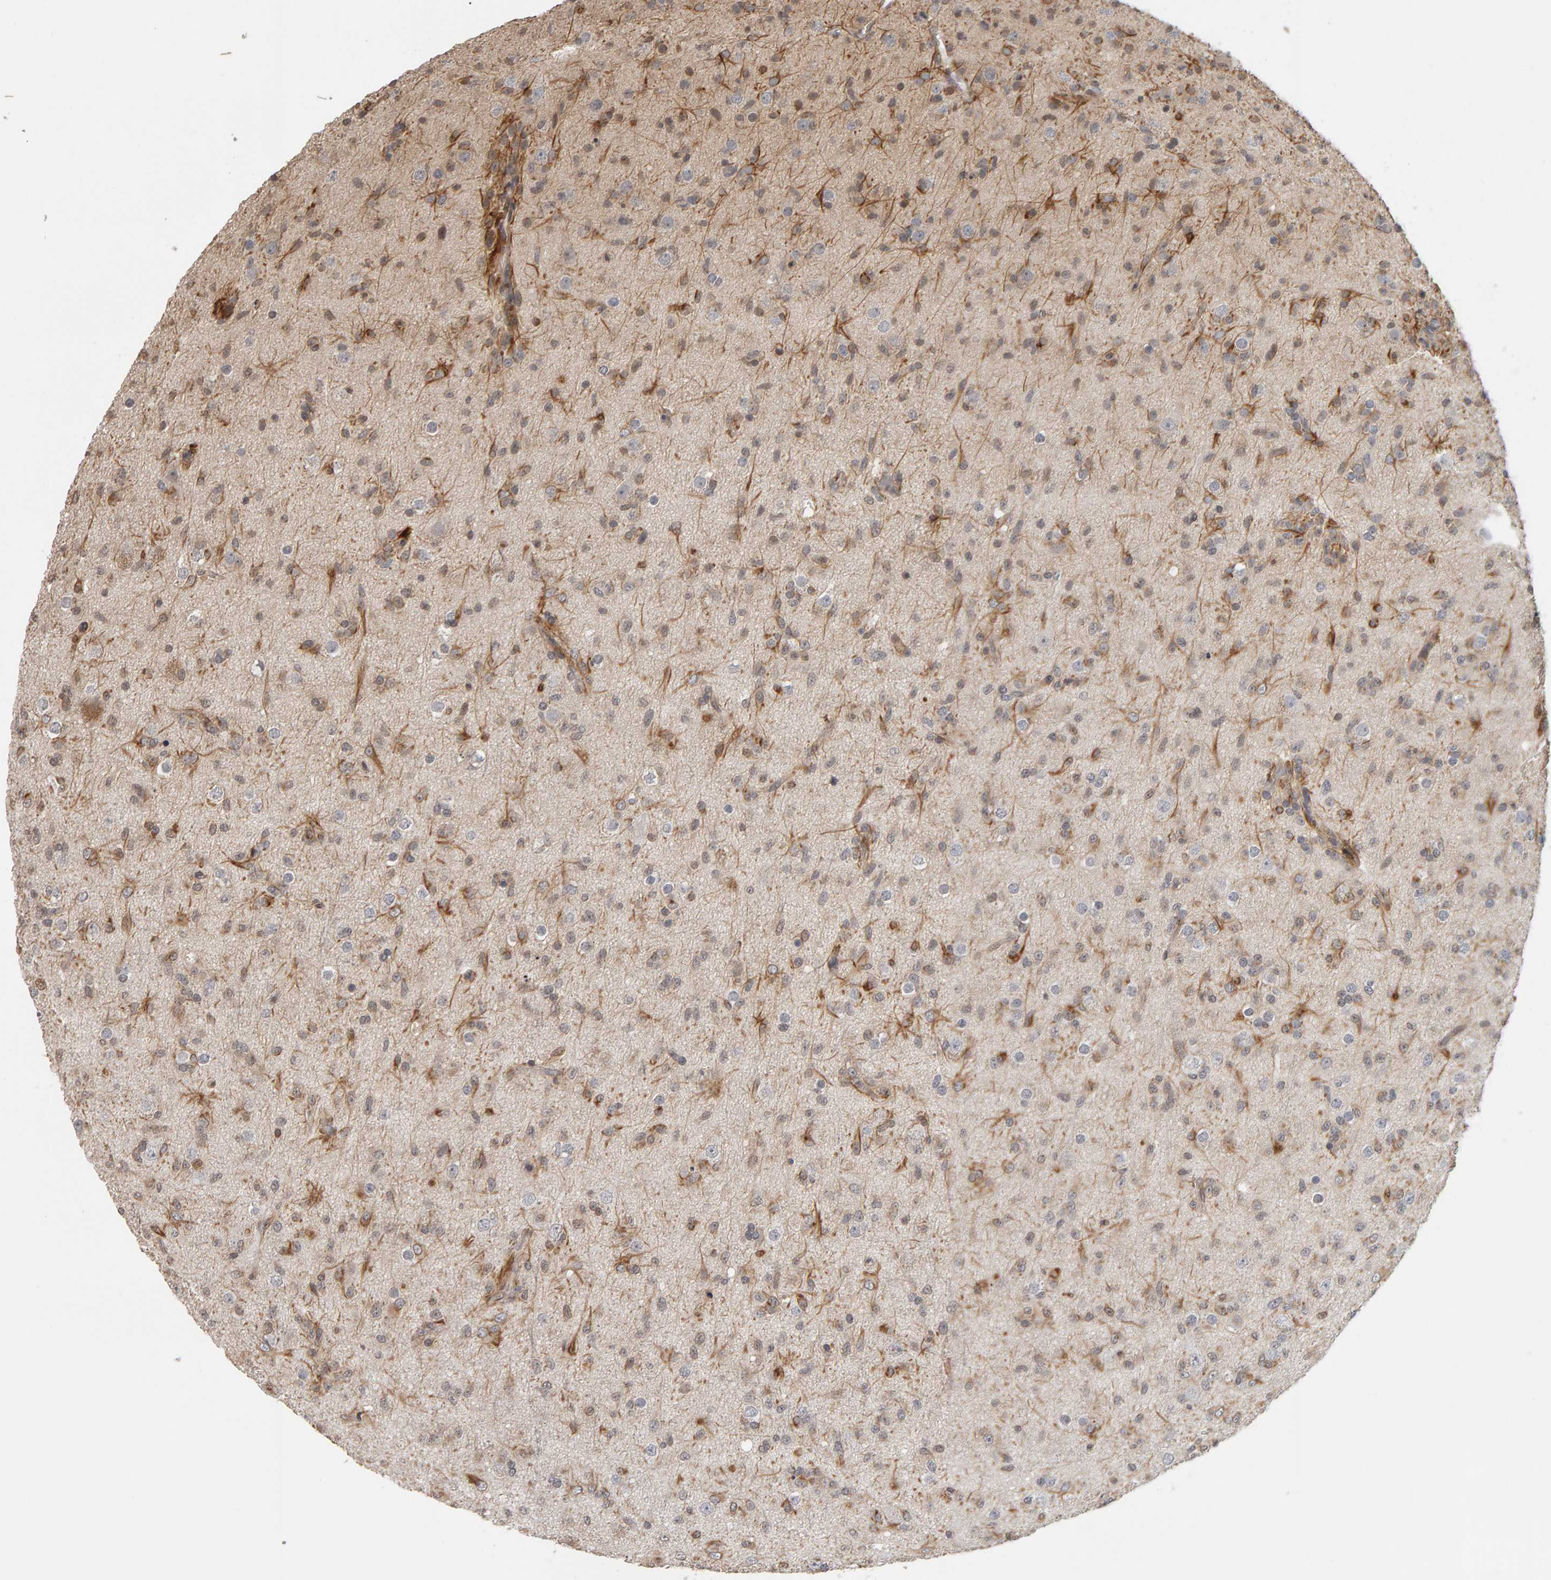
{"staining": {"intensity": "weak", "quantity": "<25%", "location": "cytoplasmic/membranous"}, "tissue": "glioma", "cell_type": "Tumor cells", "image_type": "cancer", "snomed": [{"axis": "morphology", "description": "Glioma, malignant, Low grade"}, {"axis": "topography", "description": "Brain"}], "caption": "Immunohistochemical staining of glioma demonstrates no significant staining in tumor cells.", "gene": "TEFM", "patient": {"sex": "male", "age": 65}}